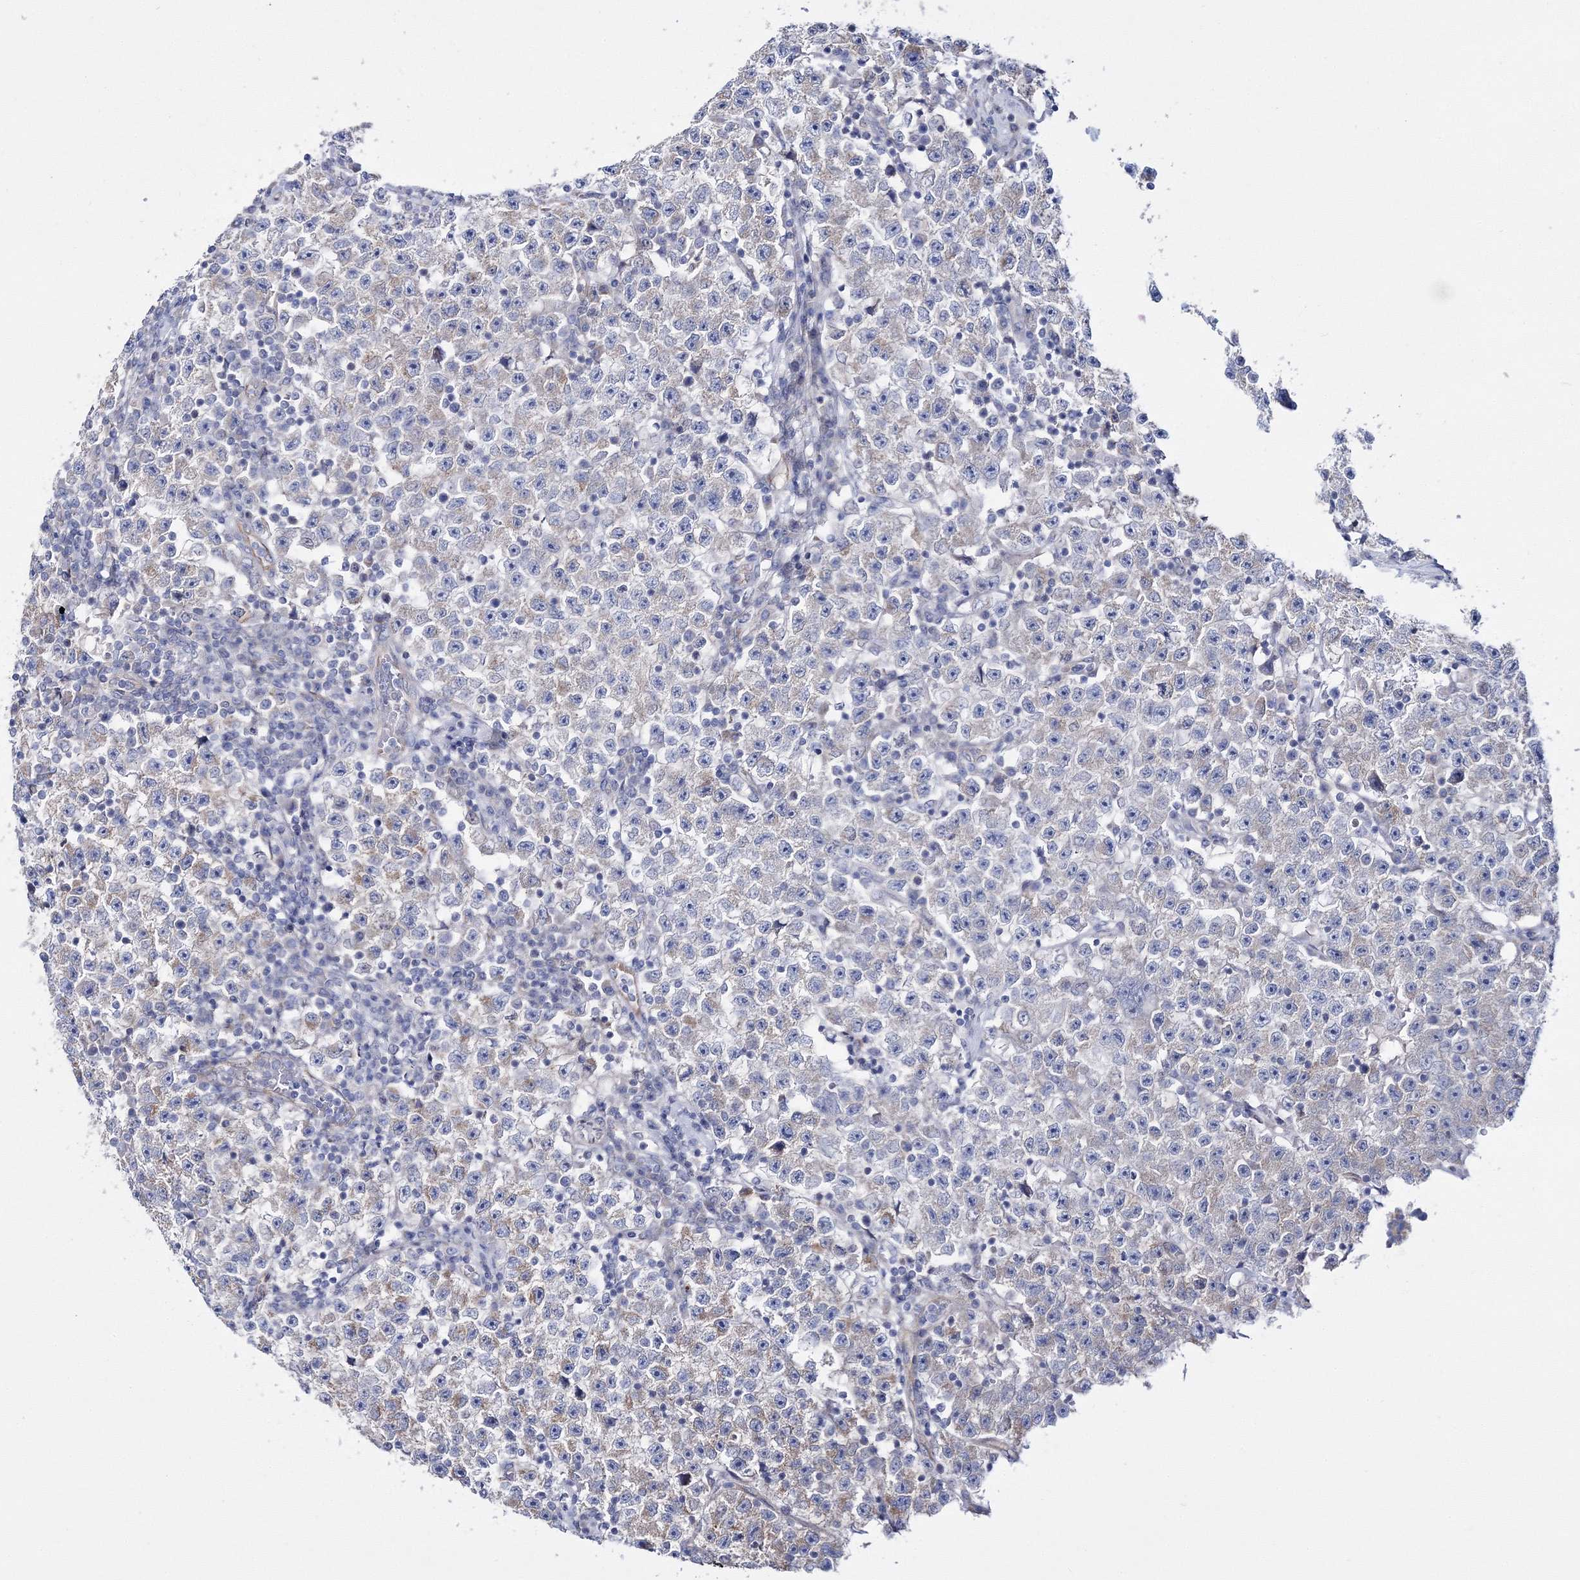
{"staining": {"intensity": "moderate", "quantity": "<25%", "location": "cytoplasmic/membranous"}, "tissue": "testis cancer", "cell_type": "Tumor cells", "image_type": "cancer", "snomed": [{"axis": "morphology", "description": "Seminoma, NOS"}, {"axis": "topography", "description": "Testis"}], "caption": "A photomicrograph of testis seminoma stained for a protein exhibits moderate cytoplasmic/membranous brown staining in tumor cells. (Brightfield microscopy of DAB IHC at high magnification).", "gene": "ARHGAP32", "patient": {"sex": "male", "age": 22}}